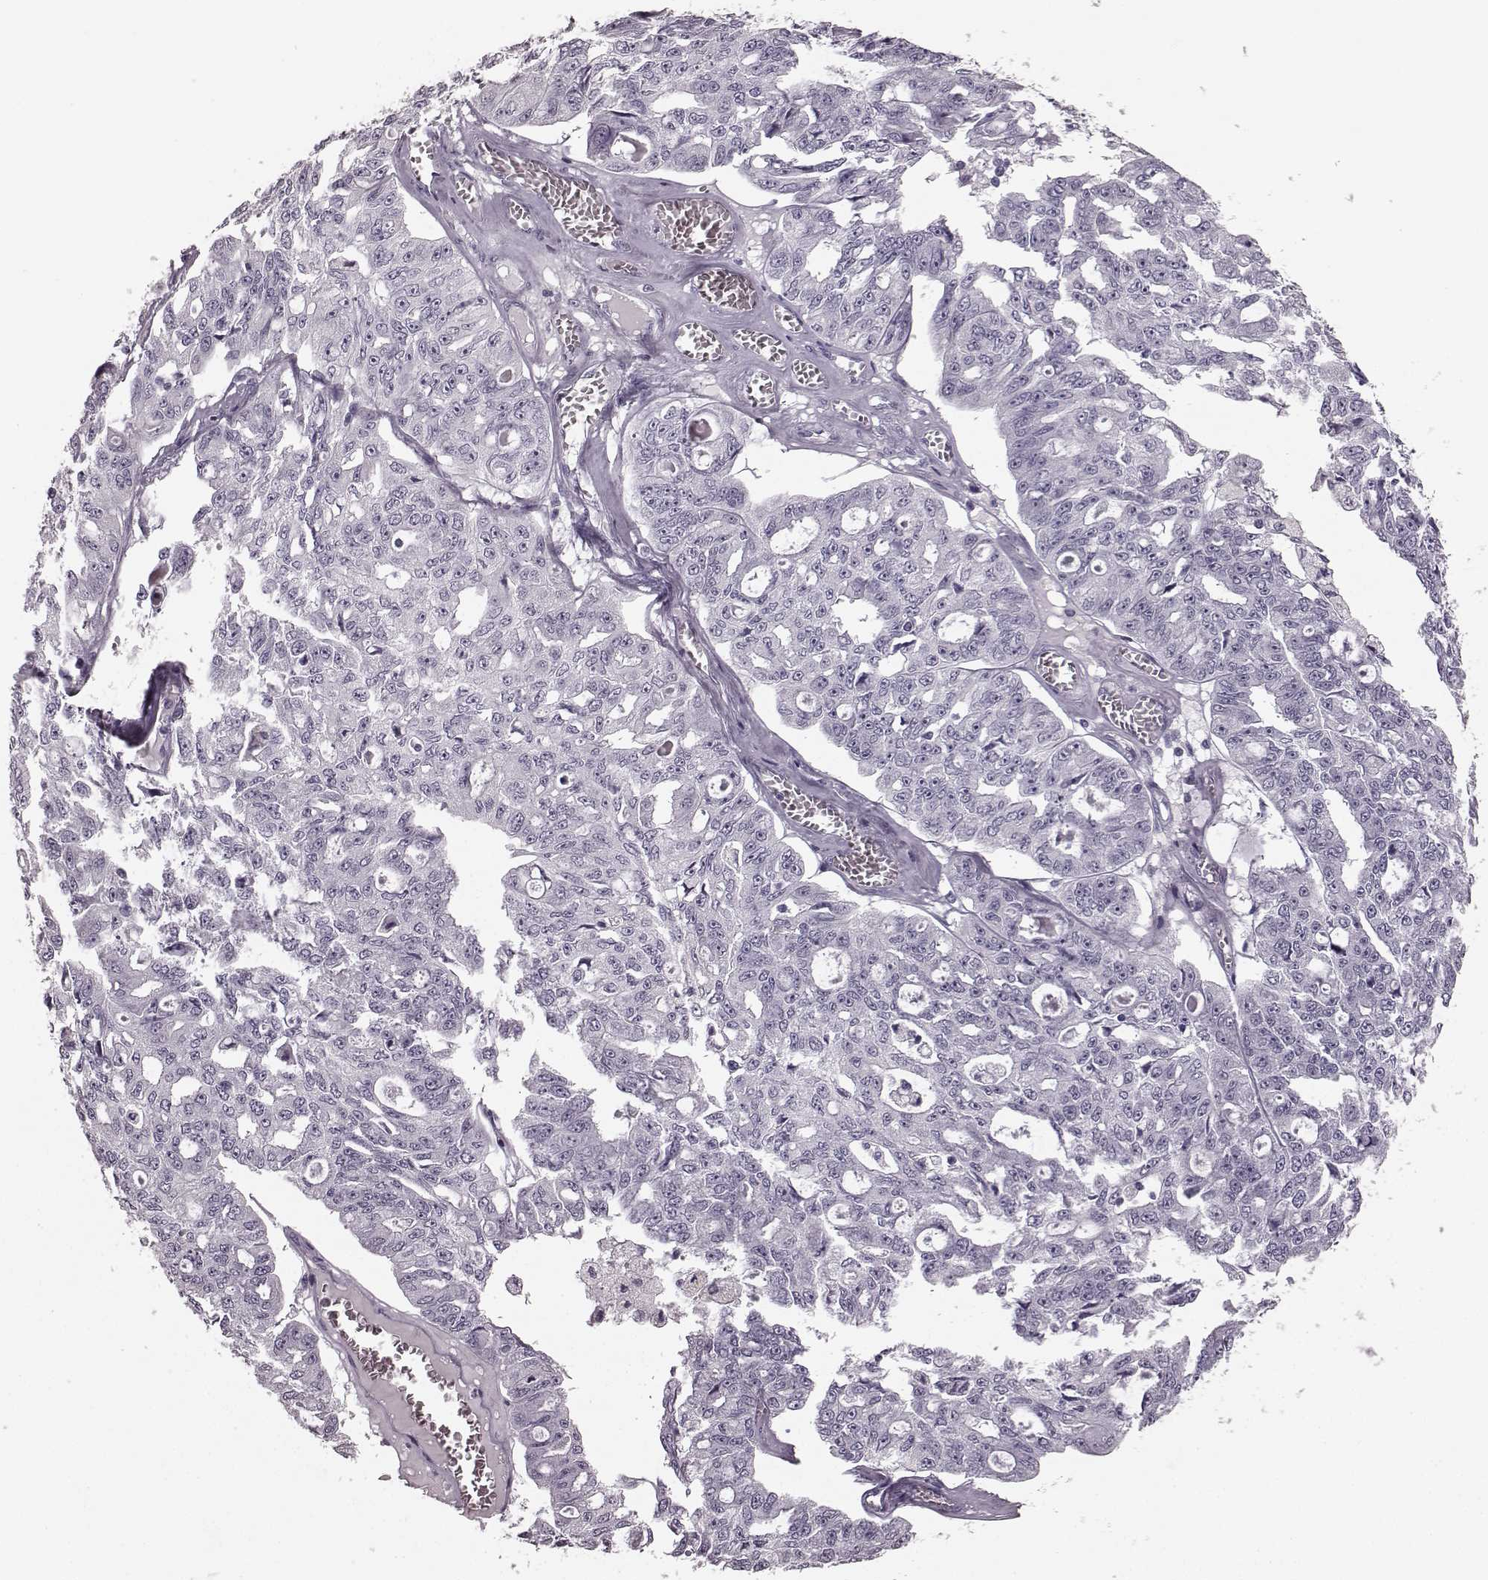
{"staining": {"intensity": "negative", "quantity": "none", "location": "none"}, "tissue": "ovarian cancer", "cell_type": "Tumor cells", "image_type": "cancer", "snomed": [{"axis": "morphology", "description": "Carcinoma, endometroid"}, {"axis": "topography", "description": "Ovary"}], "caption": "A high-resolution image shows immunohistochemistry (IHC) staining of ovarian cancer, which displays no significant positivity in tumor cells. (DAB IHC visualized using brightfield microscopy, high magnification).", "gene": "TRPM1", "patient": {"sex": "female", "age": 65}}